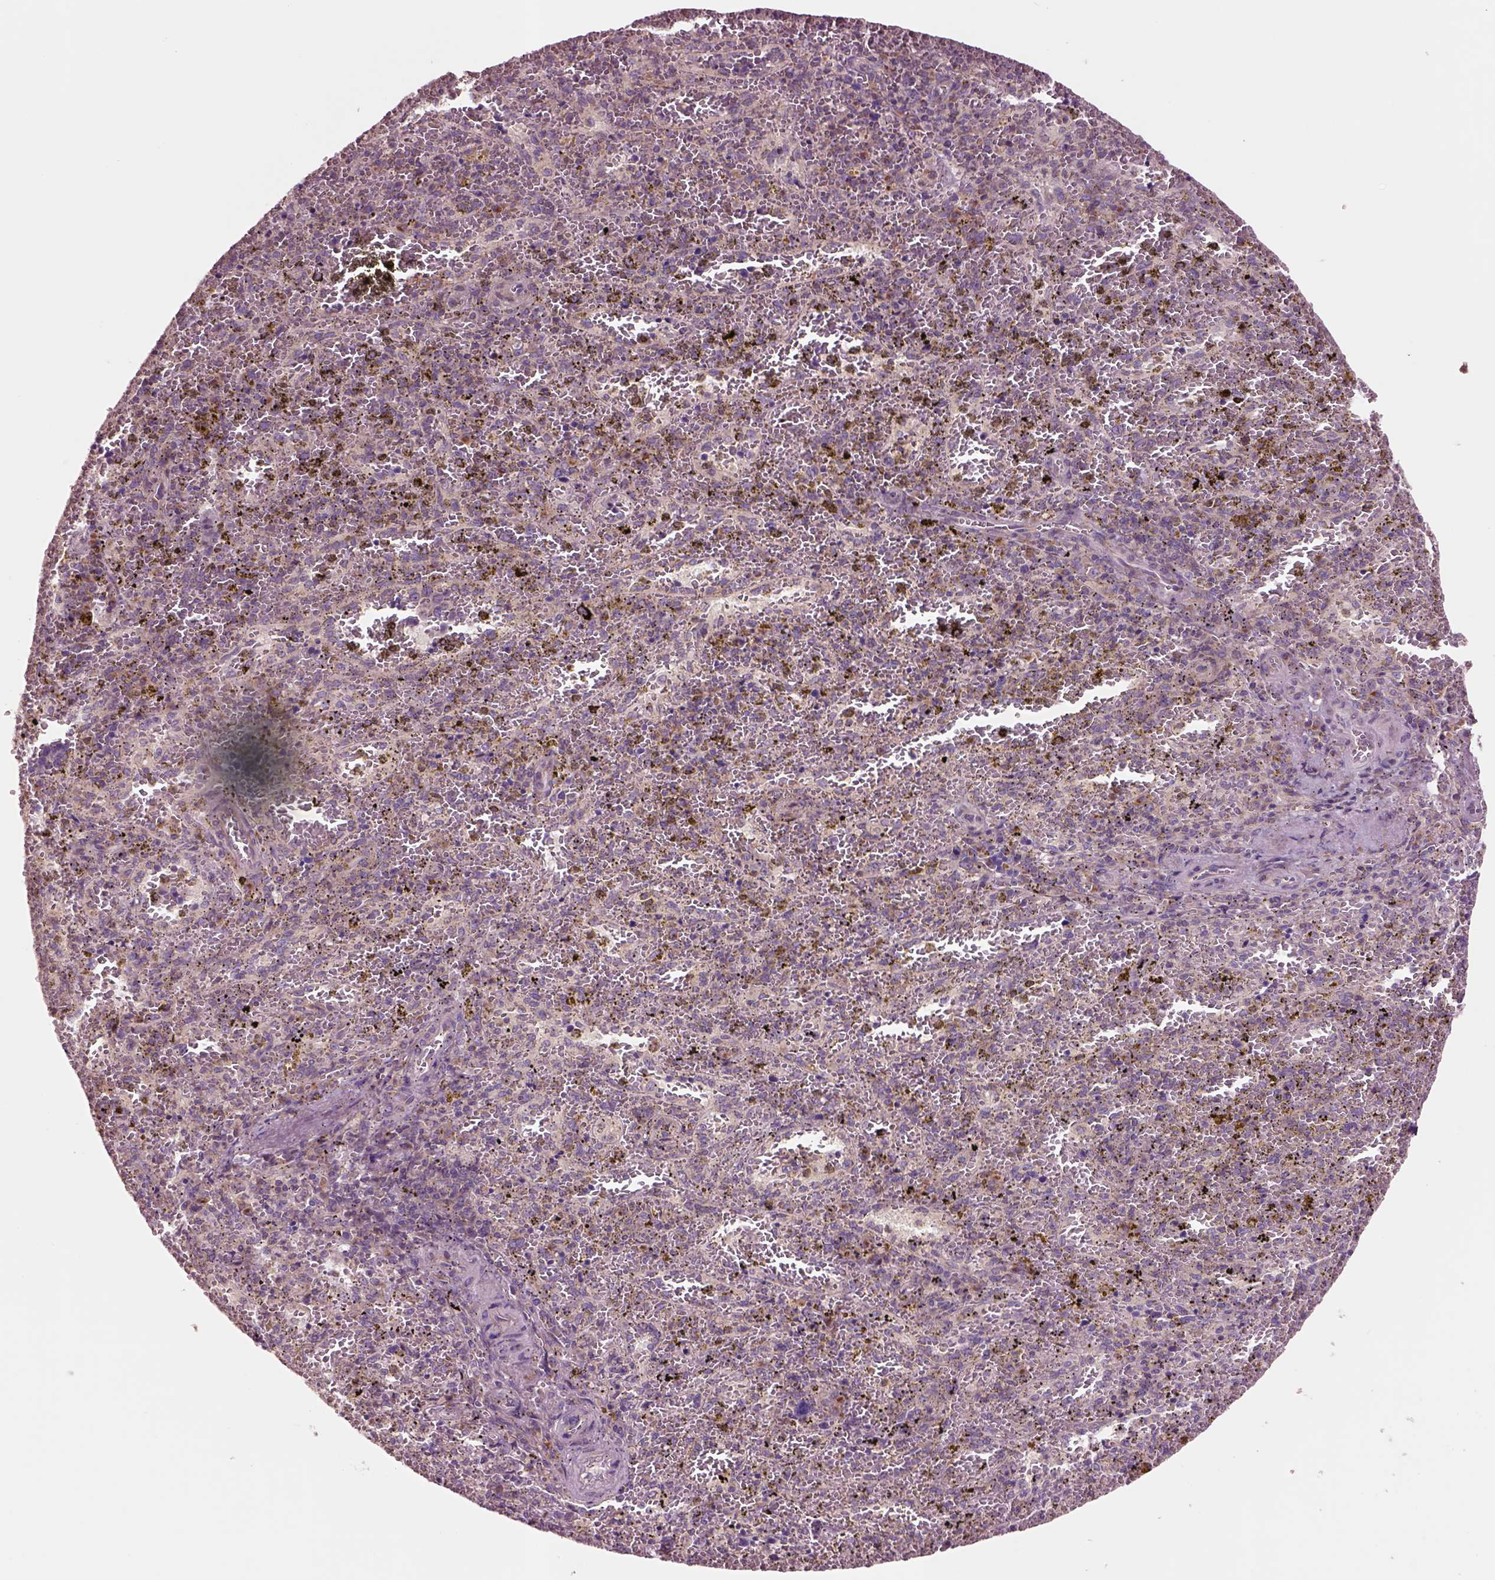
{"staining": {"intensity": "moderate", "quantity": "<25%", "location": "cytoplasmic/membranous"}, "tissue": "spleen", "cell_type": "Cells in red pulp", "image_type": "normal", "snomed": [{"axis": "morphology", "description": "Normal tissue, NOS"}, {"axis": "topography", "description": "Spleen"}], "caption": "Immunohistochemical staining of unremarkable human spleen reveals low levels of moderate cytoplasmic/membranous staining in about <25% of cells in red pulp. (DAB (3,3'-diaminobenzidine) IHC, brown staining for protein, blue staining for nuclei).", "gene": "SEC23A", "patient": {"sex": "female", "age": 50}}